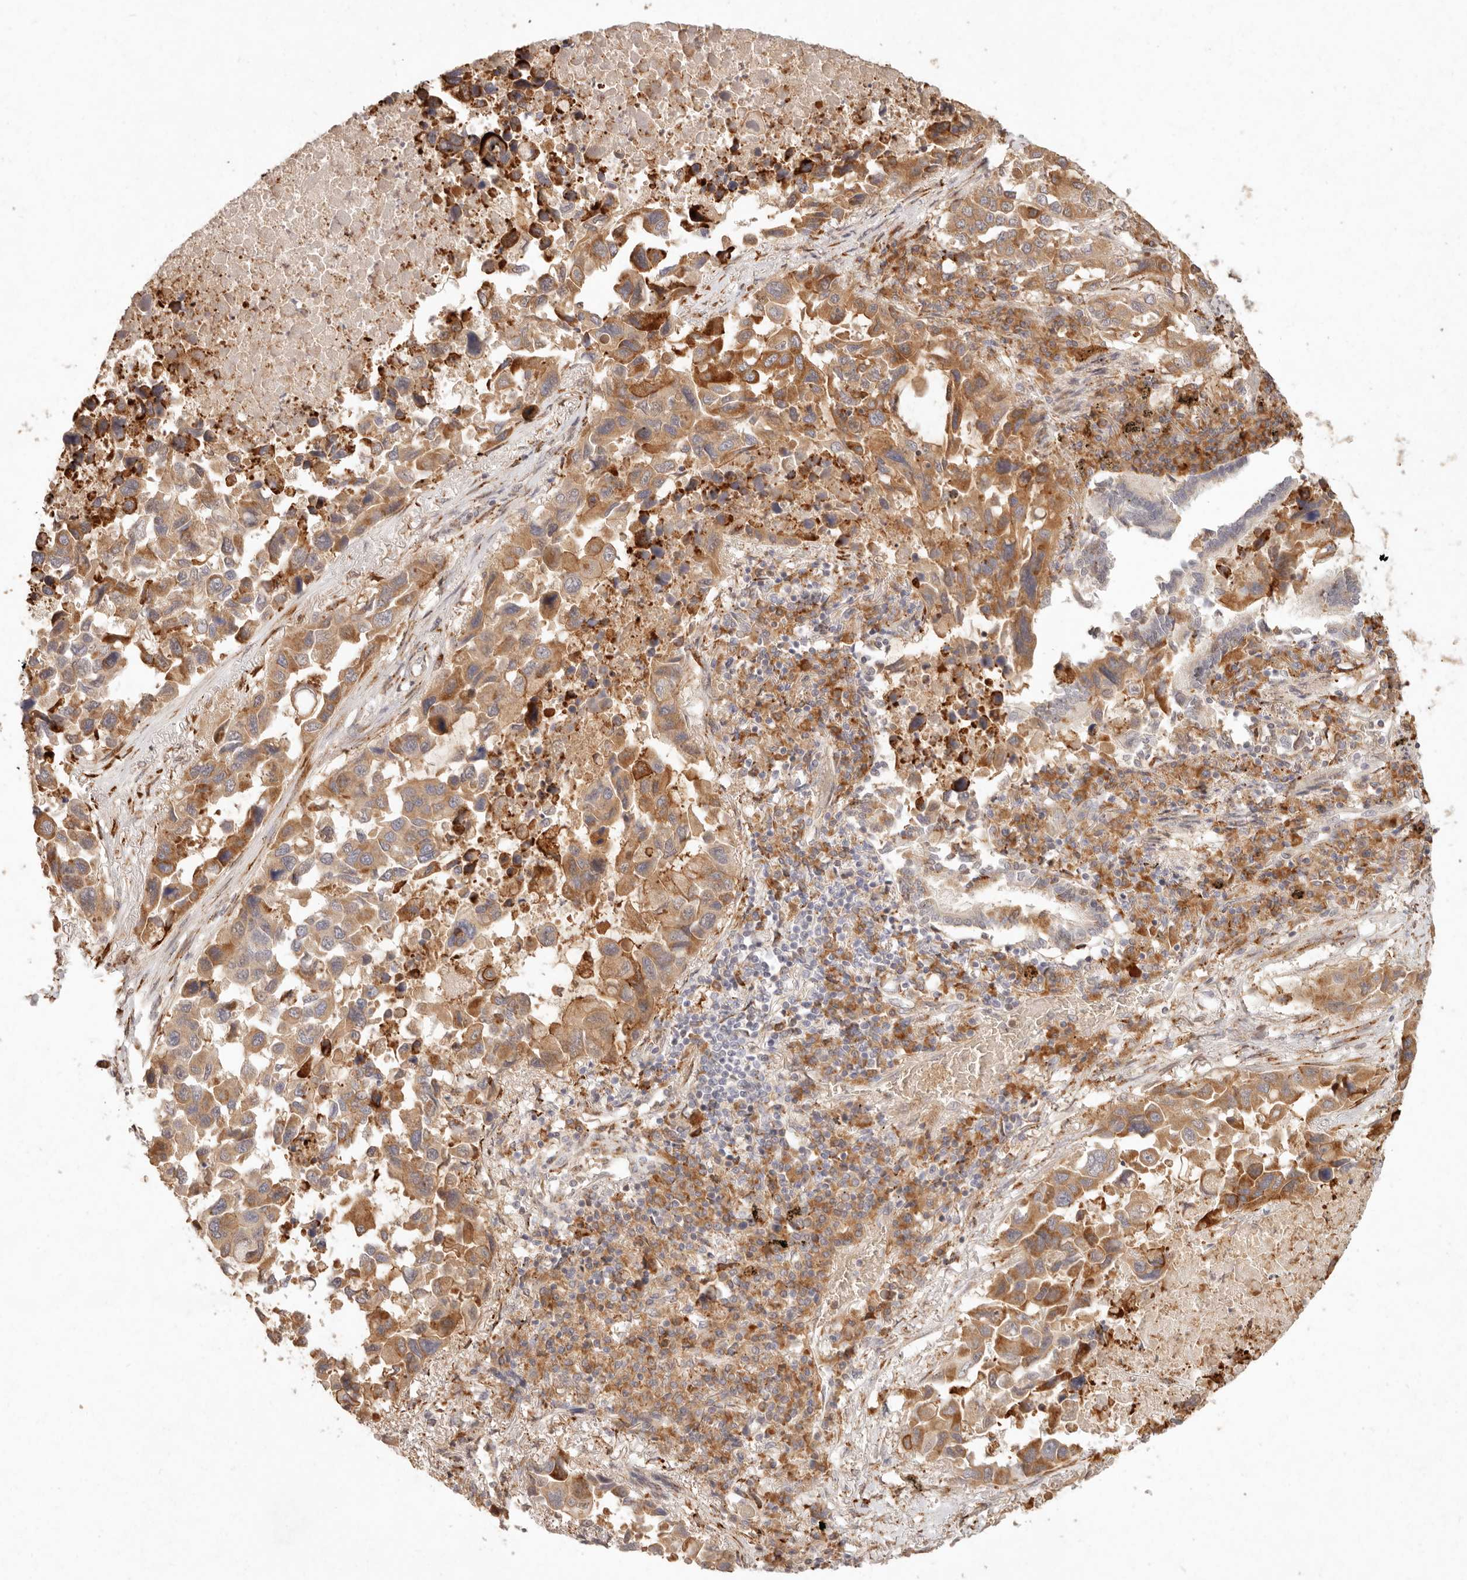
{"staining": {"intensity": "strong", "quantity": ">75%", "location": "cytoplasmic/membranous"}, "tissue": "lung cancer", "cell_type": "Tumor cells", "image_type": "cancer", "snomed": [{"axis": "morphology", "description": "Adenocarcinoma, NOS"}, {"axis": "topography", "description": "Lung"}], "caption": "IHC of human lung cancer reveals high levels of strong cytoplasmic/membranous positivity in about >75% of tumor cells.", "gene": "C1orf127", "patient": {"sex": "male", "age": 64}}